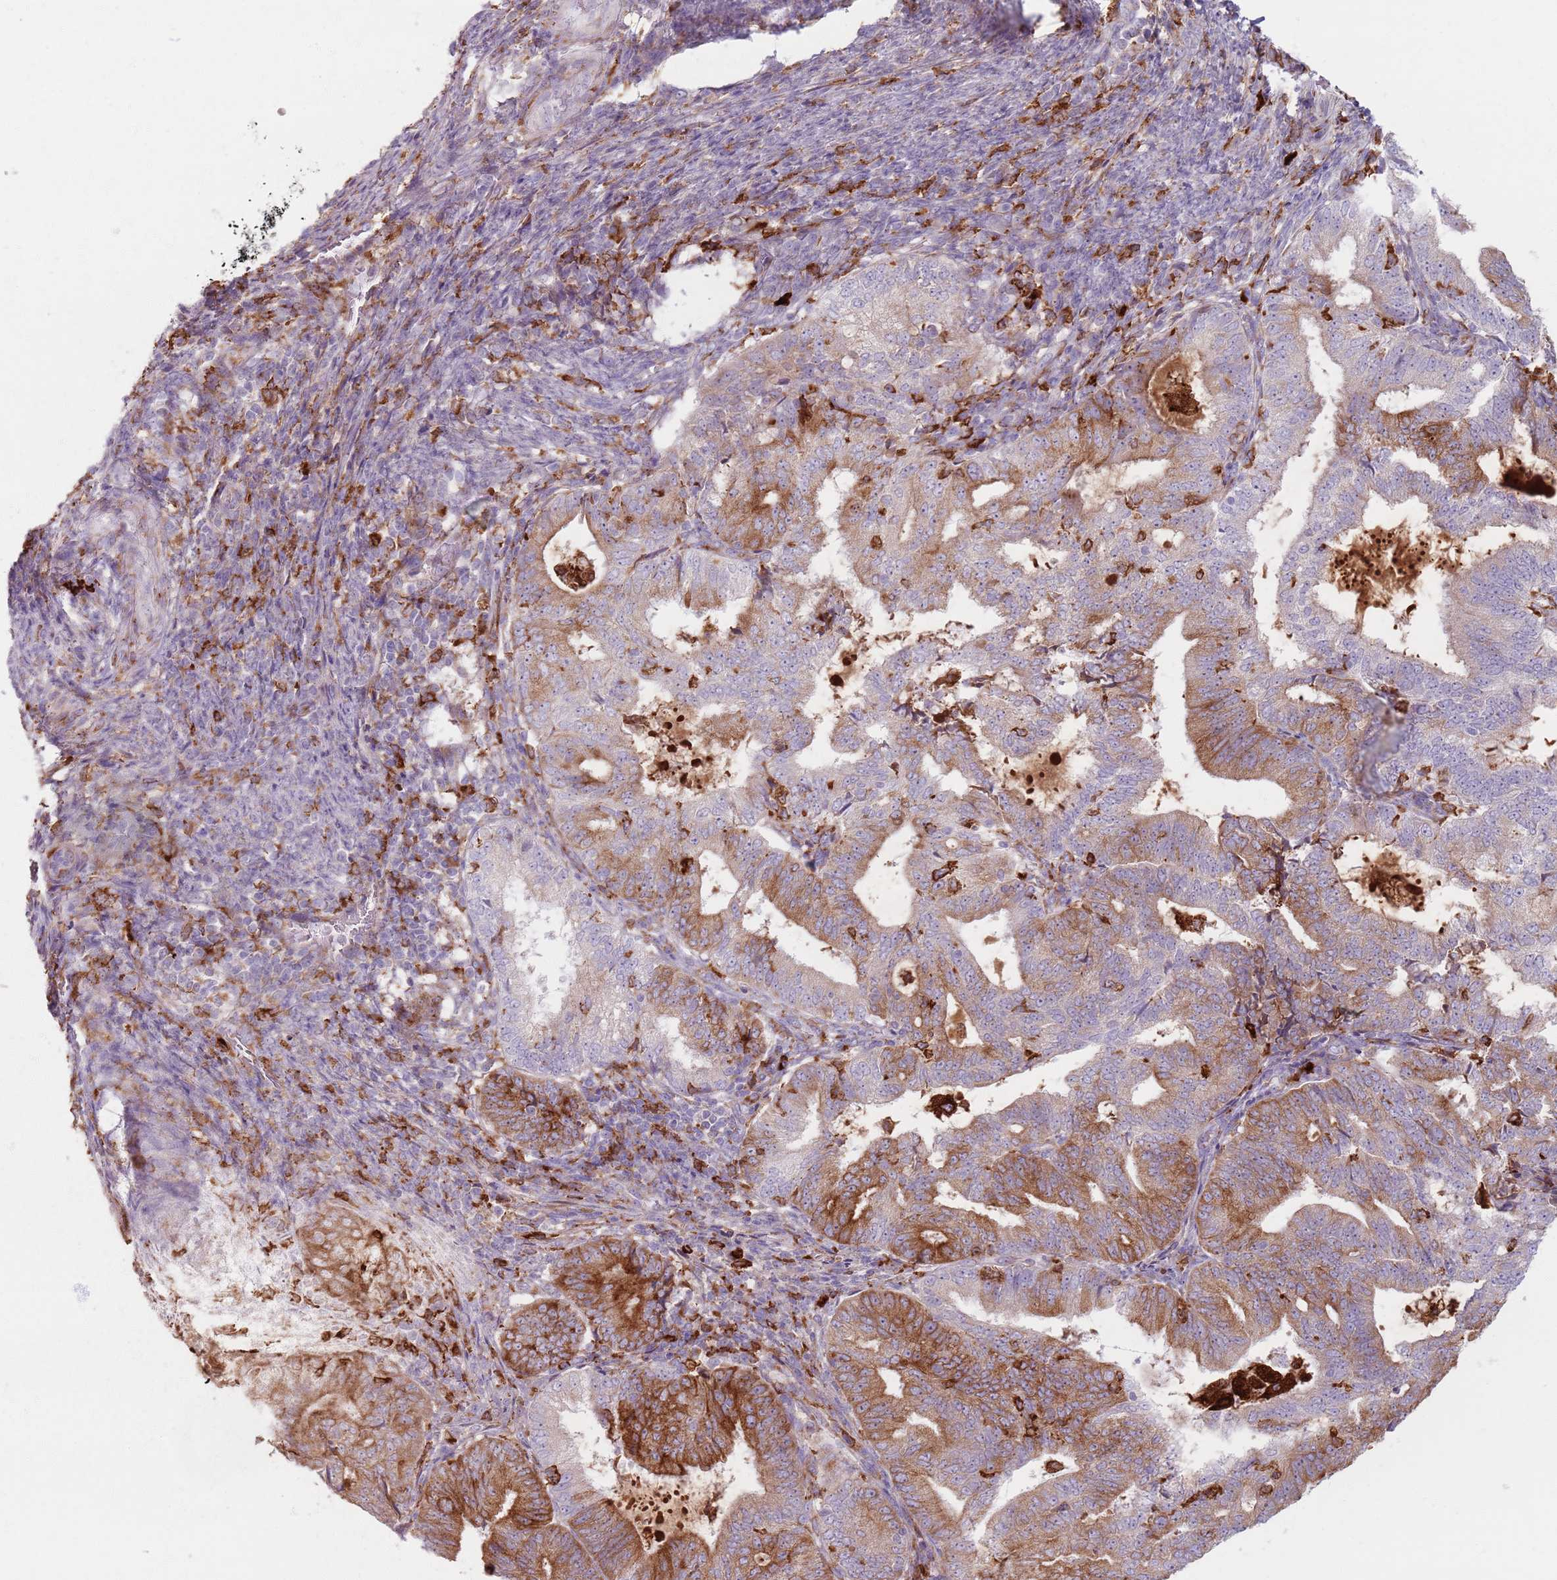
{"staining": {"intensity": "moderate", "quantity": "25%-75%", "location": "cytoplasmic/membranous"}, "tissue": "endometrial cancer", "cell_type": "Tumor cells", "image_type": "cancer", "snomed": [{"axis": "morphology", "description": "Adenocarcinoma, NOS"}, {"axis": "topography", "description": "Endometrium"}], "caption": "Protein staining of endometrial adenocarcinoma tissue exhibits moderate cytoplasmic/membranous expression in about 25%-75% of tumor cells.", "gene": "COLGALT1", "patient": {"sex": "female", "age": 70}}